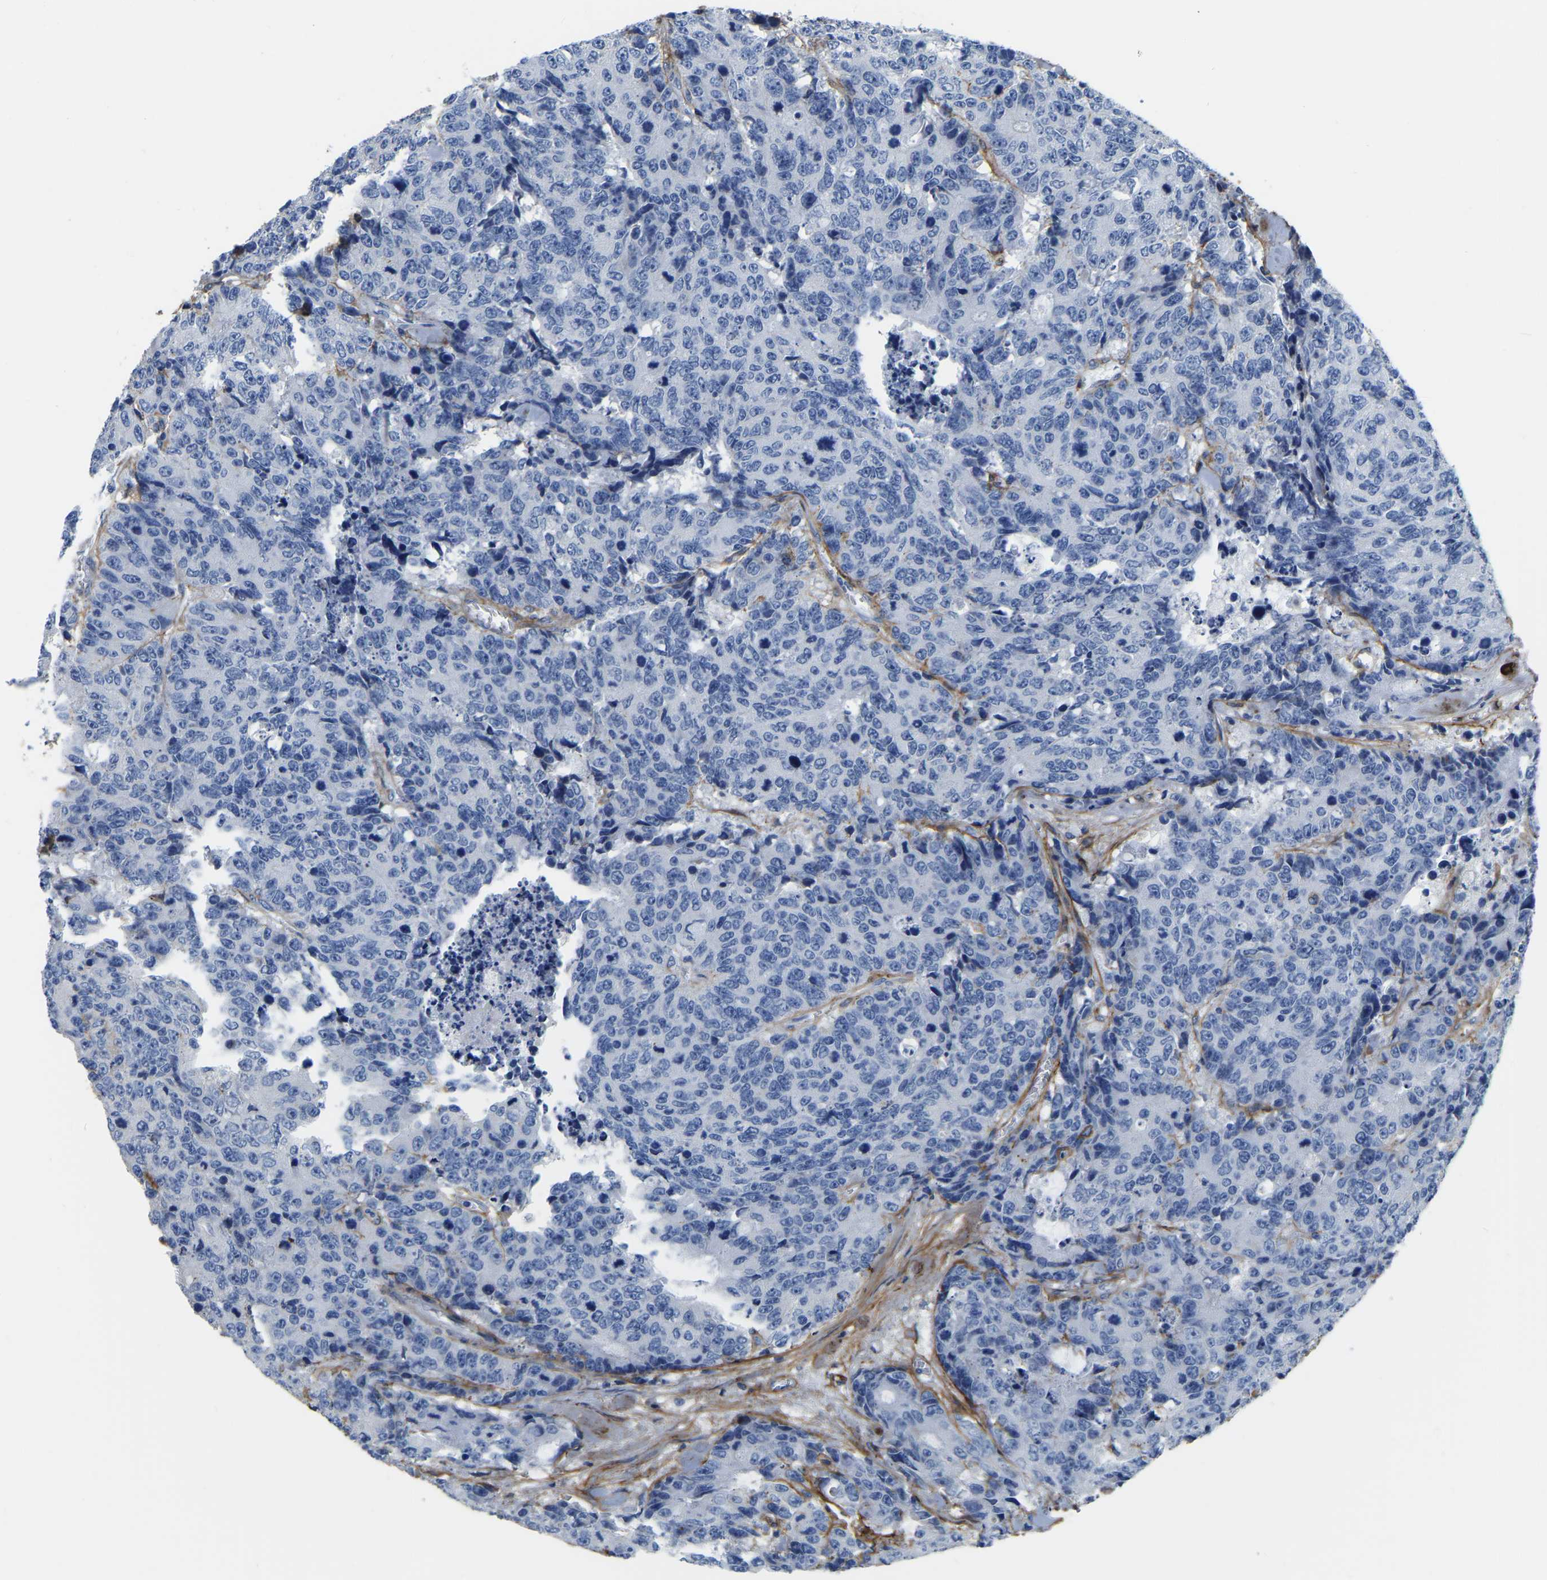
{"staining": {"intensity": "negative", "quantity": "none", "location": "none"}, "tissue": "colorectal cancer", "cell_type": "Tumor cells", "image_type": "cancer", "snomed": [{"axis": "morphology", "description": "Adenocarcinoma, NOS"}, {"axis": "topography", "description": "Colon"}], "caption": "DAB immunohistochemical staining of colorectal cancer displays no significant staining in tumor cells.", "gene": "COL6A1", "patient": {"sex": "female", "age": 86}}